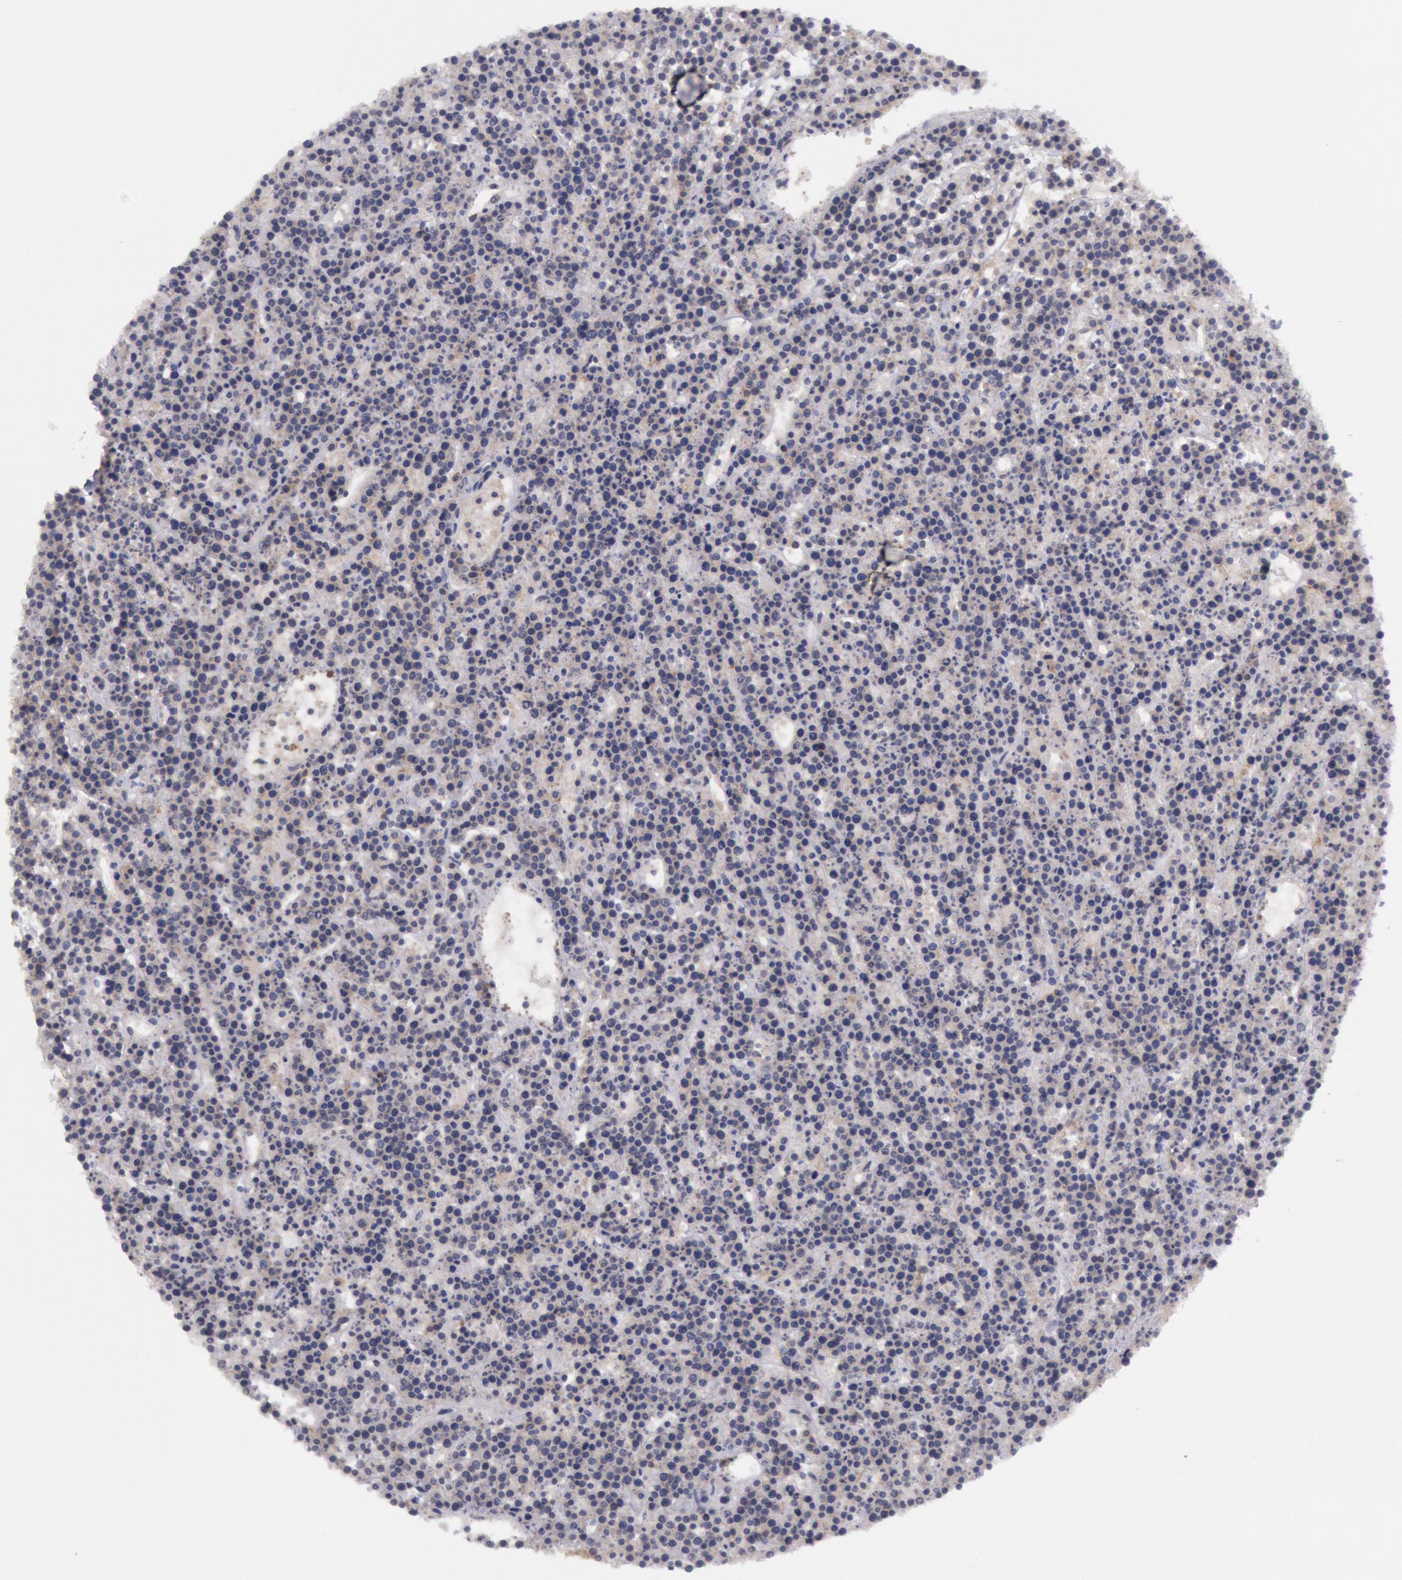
{"staining": {"intensity": "moderate", "quantity": ">75%", "location": "cytoplasmic/membranous"}, "tissue": "lymphoma", "cell_type": "Tumor cells", "image_type": "cancer", "snomed": [{"axis": "morphology", "description": "Malignant lymphoma, non-Hodgkin's type, High grade"}, {"axis": "topography", "description": "Ovary"}], "caption": "Immunohistochemistry (IHC) (DAB) staining of human lymphoma reveals moderate cytoplasmic/membranous protein expression in approximately >75% of tumor cells.", "gene": "STX4", "patient": {"sex": "female", "age": 56}}